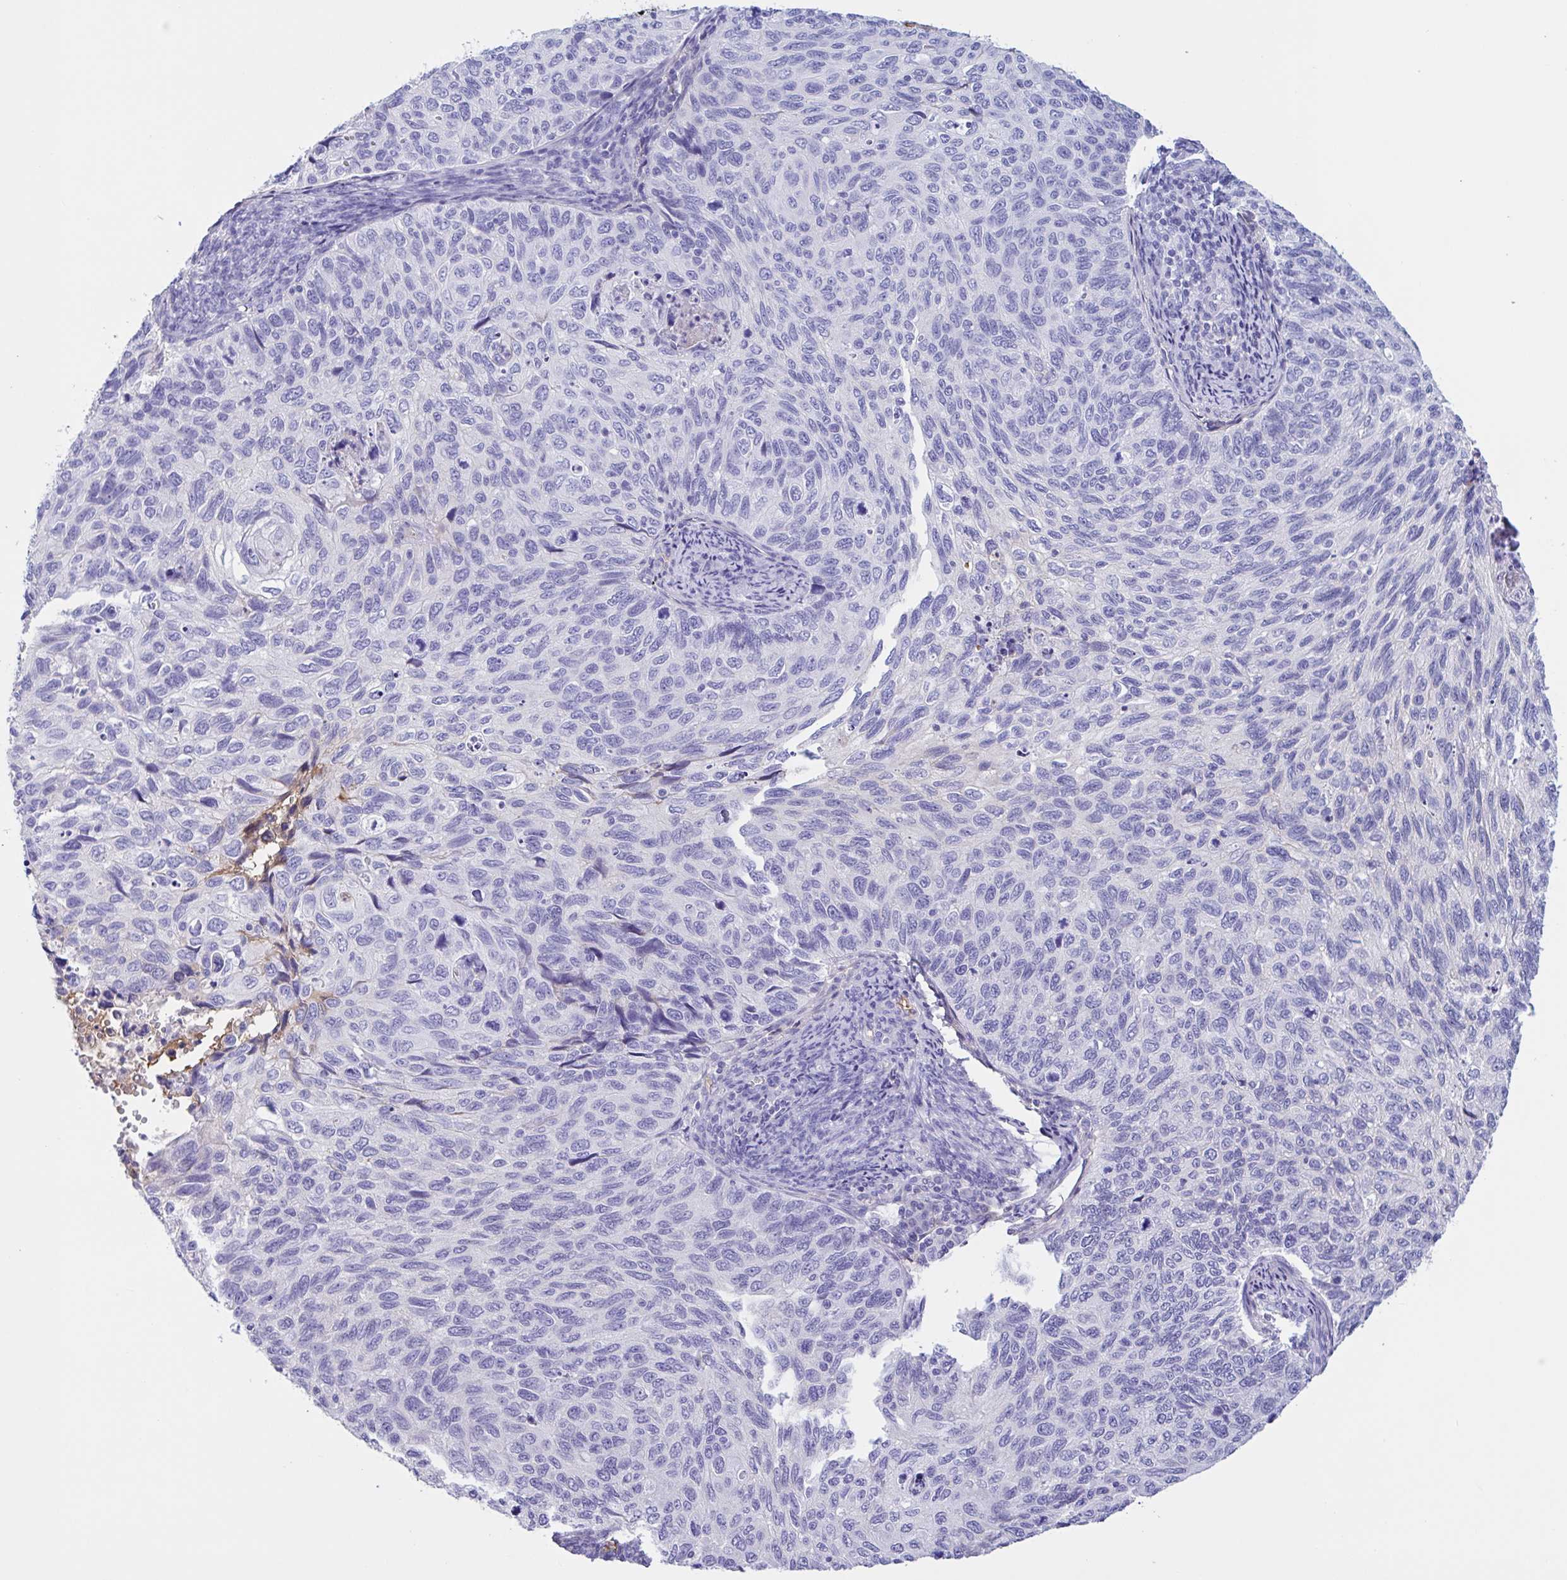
{"staining": {"intensity": "weak", "quantity": "<25%", "location": "cytoplasmic/membranous"}, "tissue": "cervical cancer", "cell_type": "Tumor cells", "image_type": "cancer", "snomed": [{"axis": "morphology", "description": "Squamous cell carcinoma, NOS"}, {"axis": "topography", "description": "Cervix"}], "caption": "The IHC micrograph has no significant staining in tumor cells of cervical cancer tissue.", "gene": "LARGE2", "patient": {"sex": "female", "age": 70}}